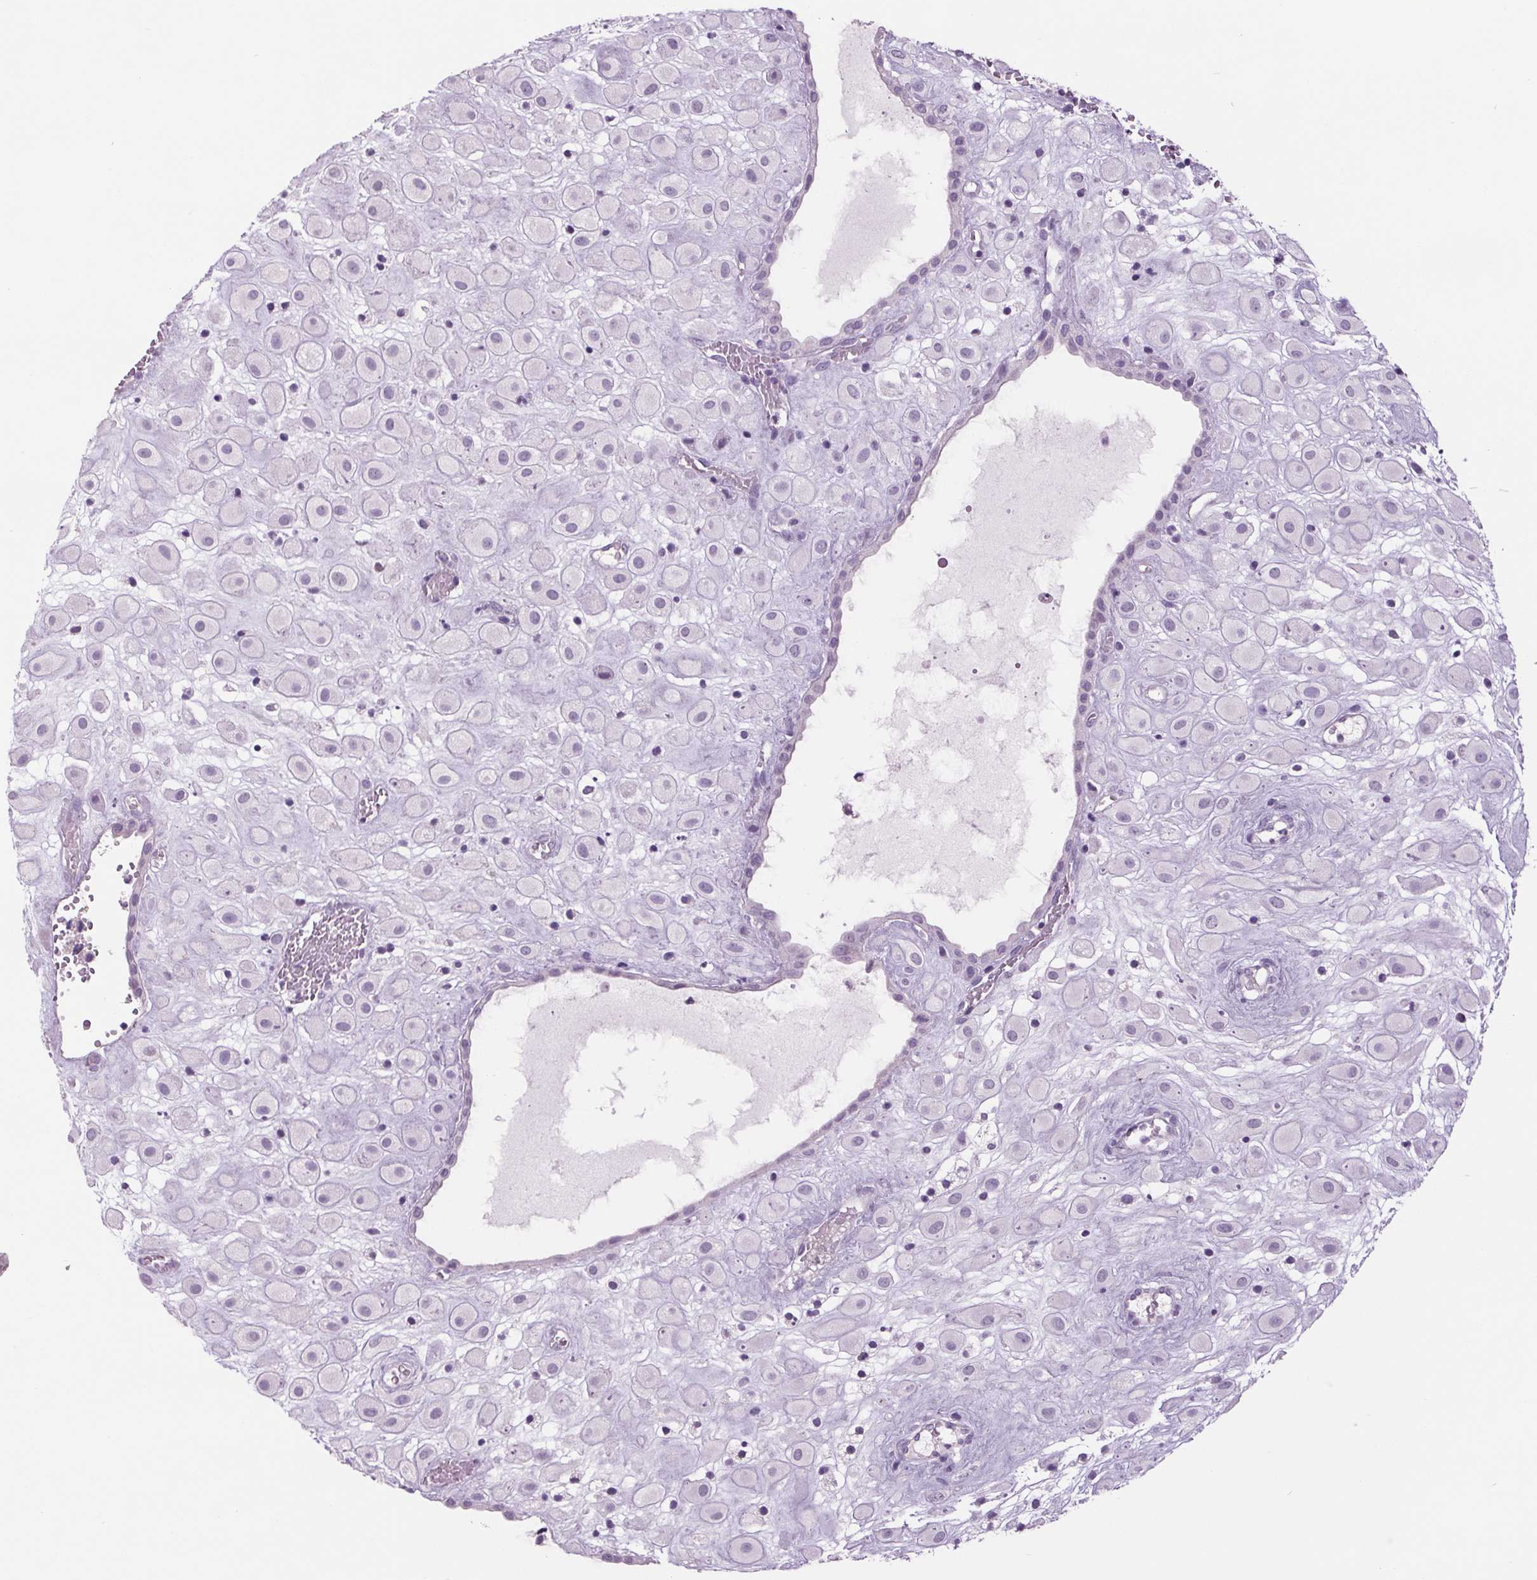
{"staining": {"intensity": "negative", "quantity": "none", "location": "none"}, "tissue": "placenta", "cell_type": "Decidual cells", "image_type": "normal", "snomed": [{"axis": "morphology", "description": "Normal tissue, NOS"}, {"axis": "topography", "description": "Placenta"}], "caption": "IHC image of benign placenta stained for a protein (brown), which demonstrates no expression in decidual cells.", "gene": "PPP1R1A", "patient": {"sex": "female", "age": 24}}